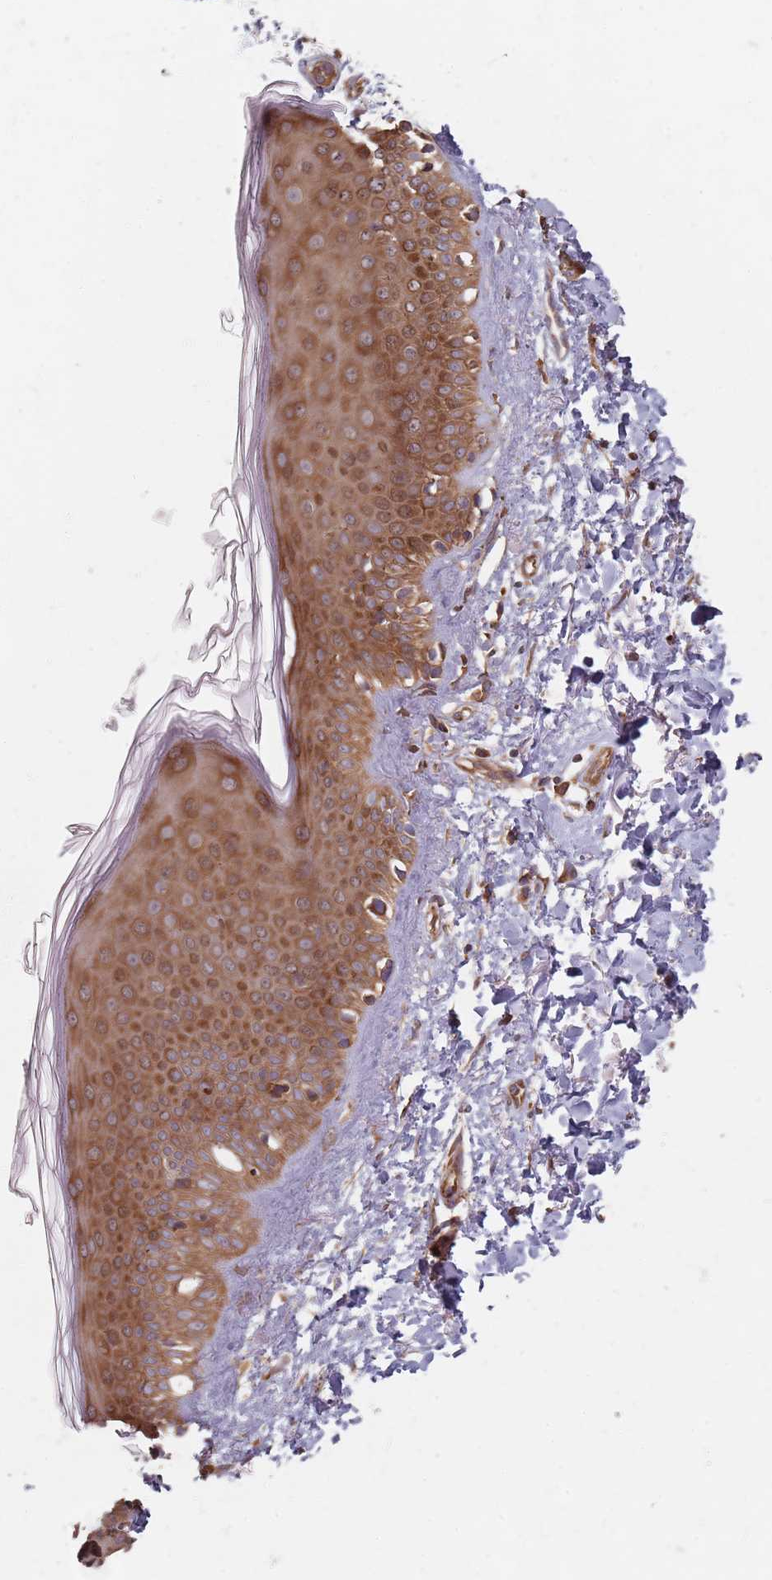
{"staining": {"intensity": "moderate", "quantity": ">75%", "location": "cytoplasmic/membranous"}, "tissue": "skin", "cell_type": "Fibroblasts", "image_type": "normal", "snomed": [{"axis": "morphology", "description": "Normal tissue, NOS"}, {"axis": "topography", "description": "Skin"}], "caption": "Immunohistochemical staining of benign skin demonstrates medium levels of moderate cytoplasmic/membranous expression in approximately >75% of fibroblasts.", "gene": "NOTCH3", "patient": {"sex": "female", "age": 58}}